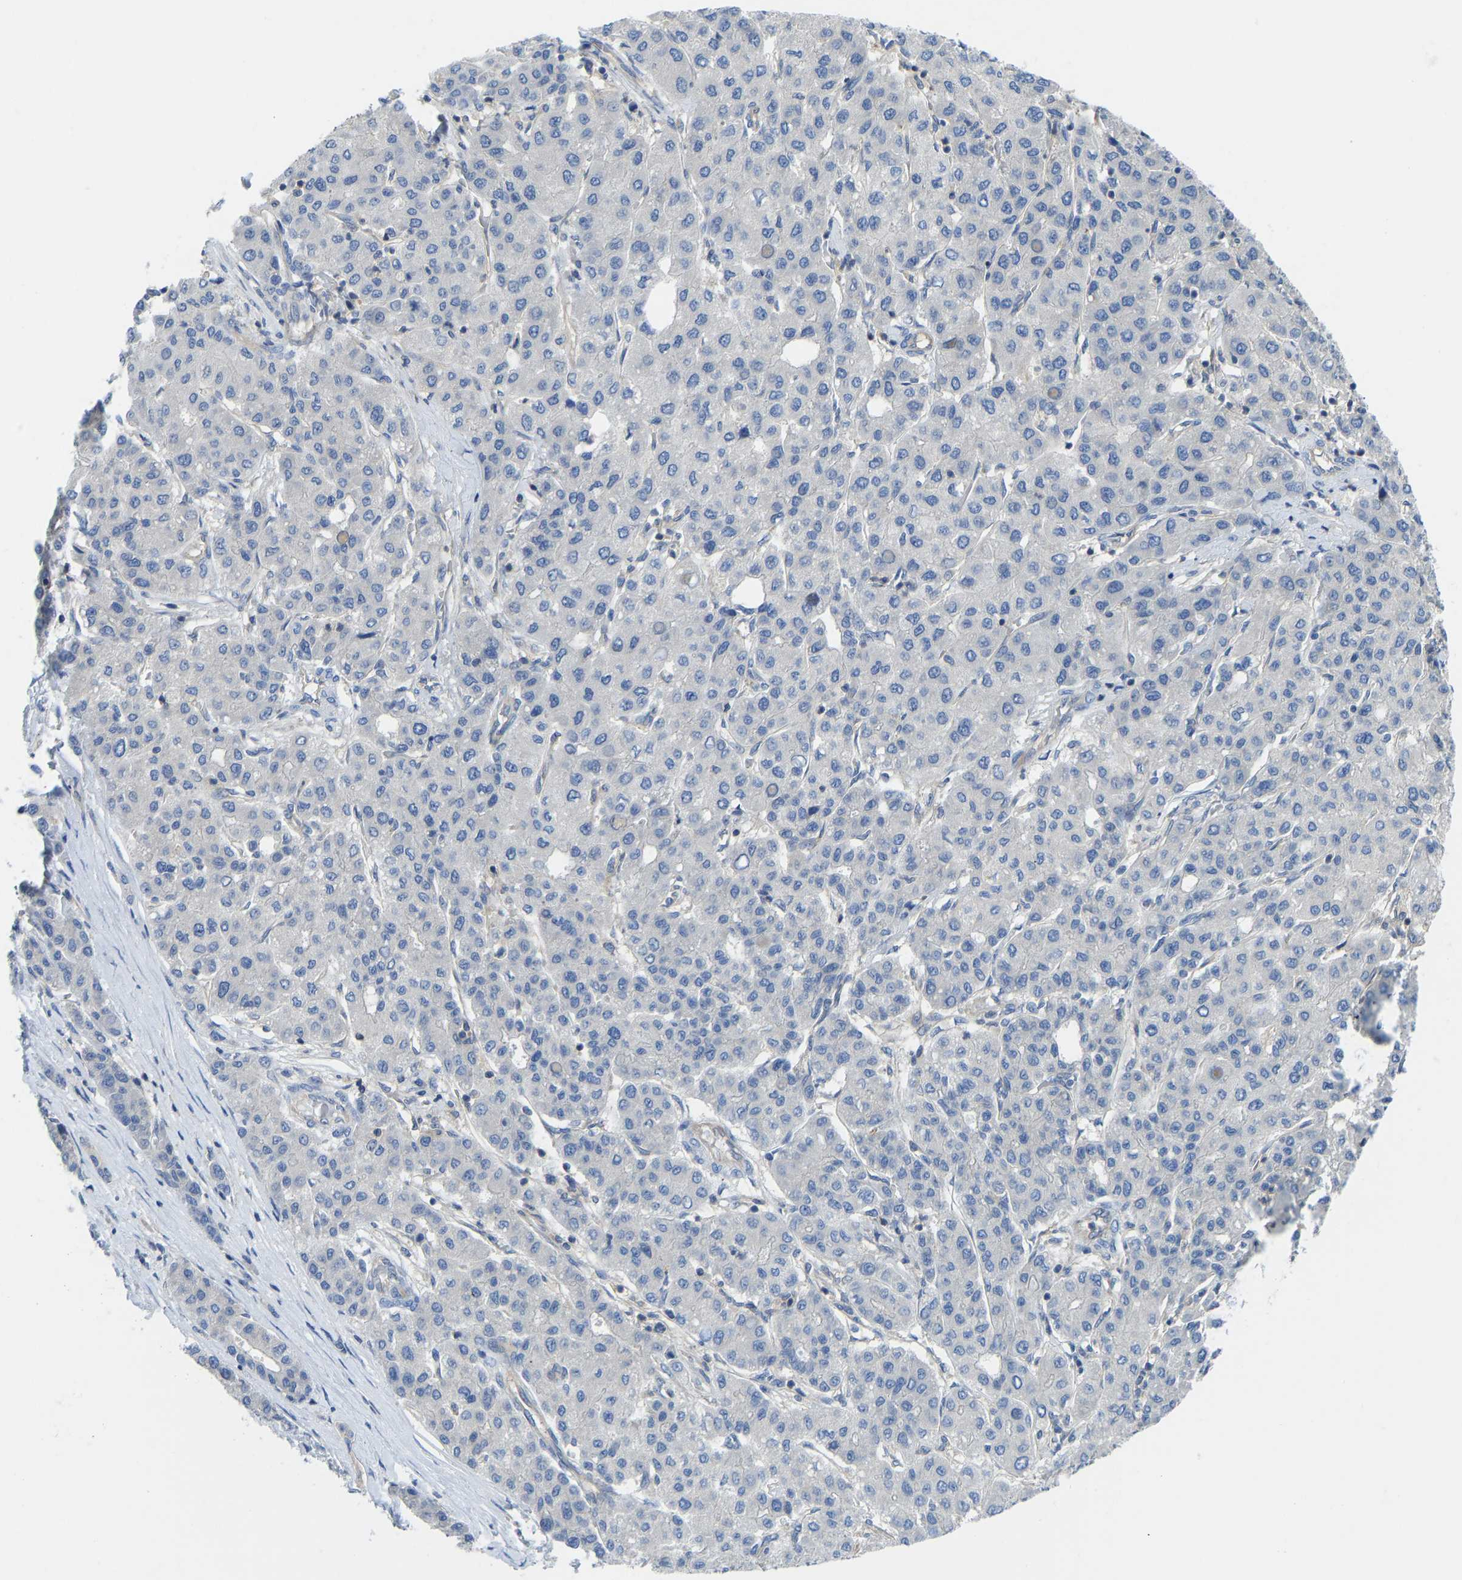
{"staining": {"intensity": "negative", "quantity": "none", "location": "none"}, "tissue": "liver cancer", "cell_type": "Tumor cells", "image_type": "cancer", "snomed": [{"axis": "morphology", "description": "Carcinoma, Hepatocellular, NOS"}, {"axis": "topography", "description": "Liver"}], "caption": "Tumor cells show no significant protein expression in hepatocellular carcinoma (liver). Brightfield microscopy of IHC stained with DAB (3,3'-diaminobenzidine) (brown) and hematoxylin (blue), captured at high magnification.", "gene": "PPP3CA", "patient": {"sex": "male", "age": 65}}